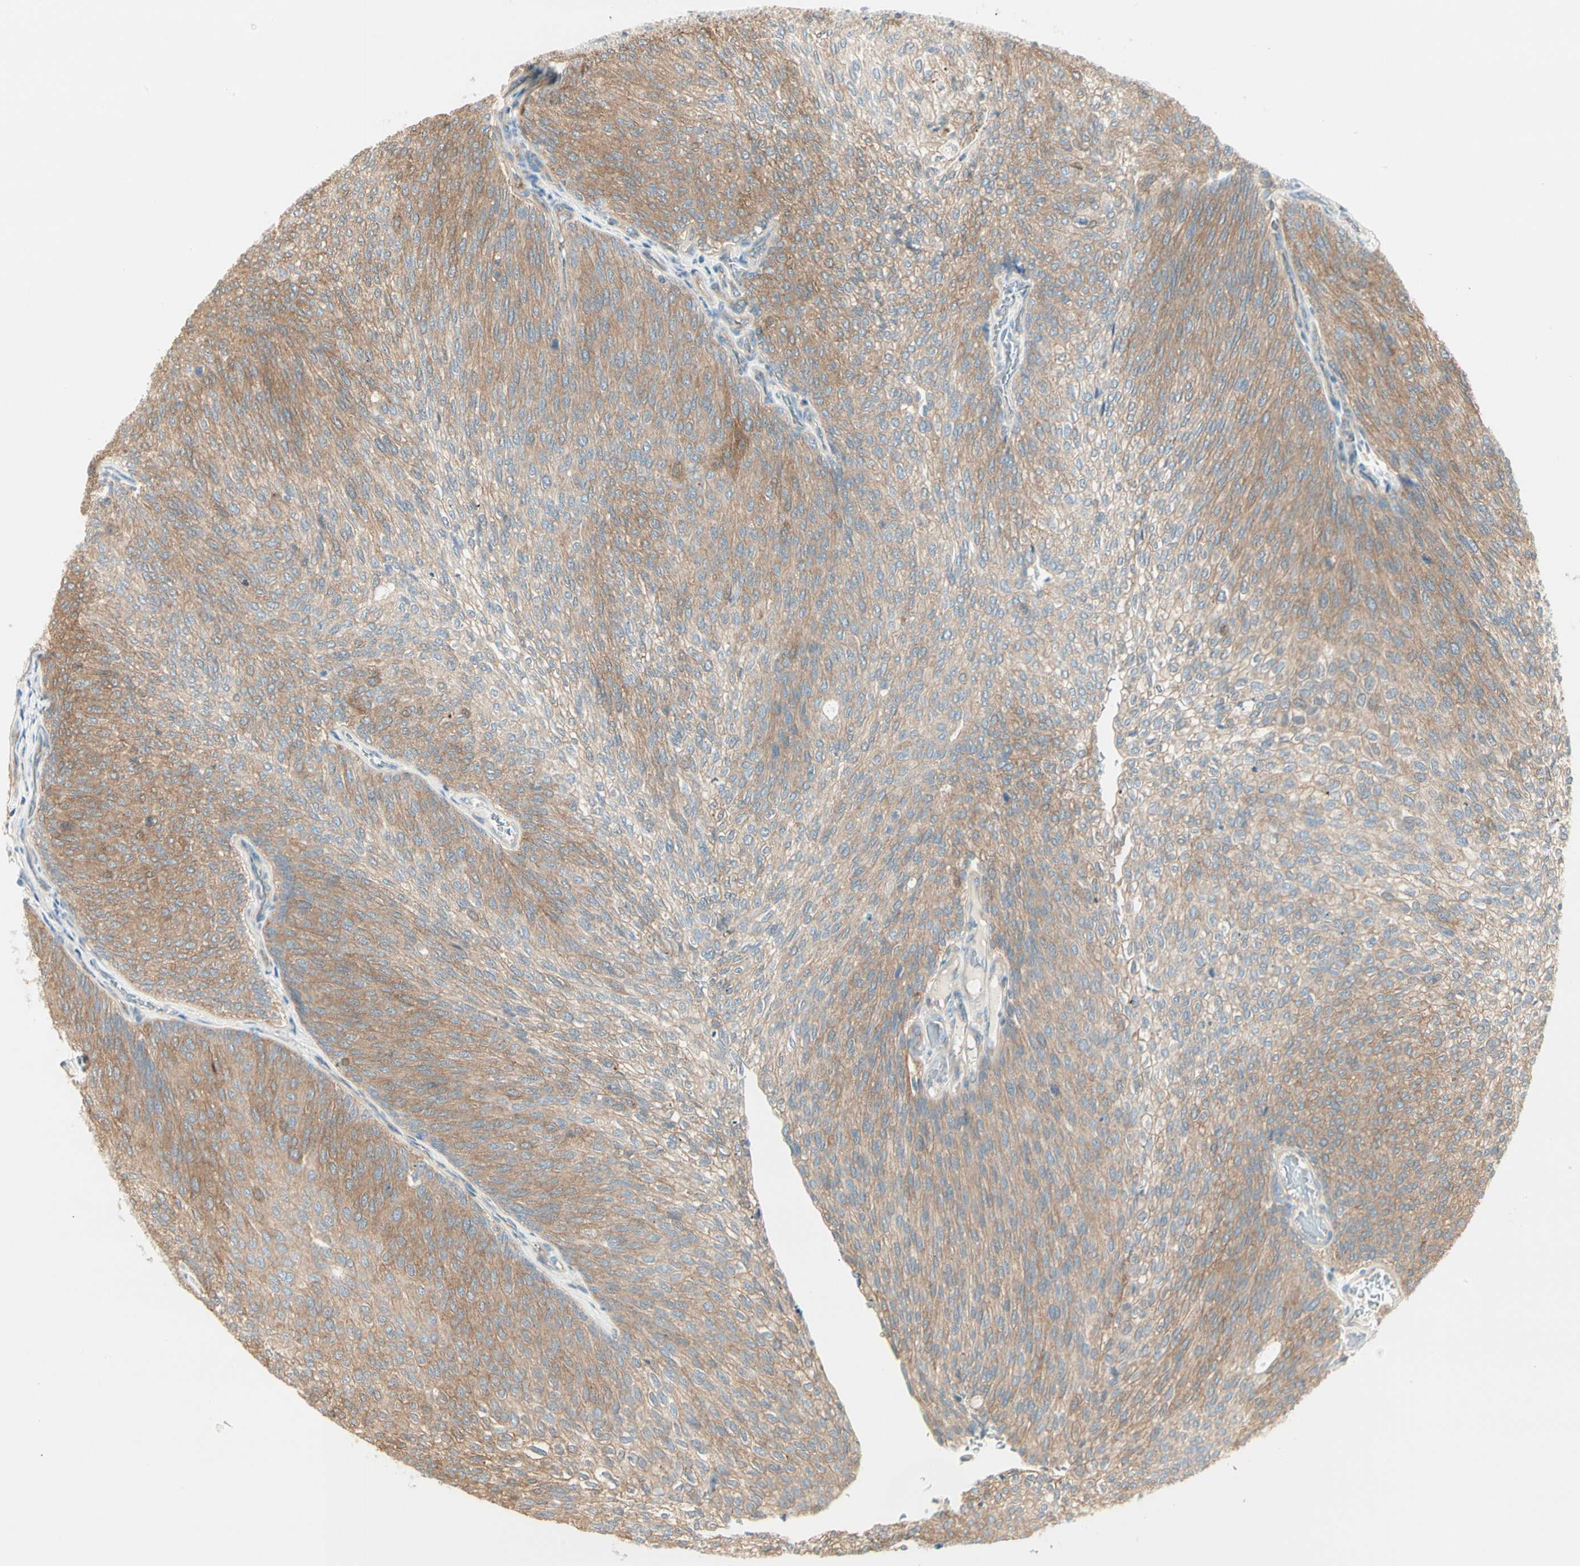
{"staining": {"intensity": "weak", "quantity": ">75%", "location": "cytoplasmic/membranous"}, "tissue": "urothelial cancer", "cell_type": "Tumor cells", "image_type": "cancer", "snomed": [{"axis": "morphology", "description": "Urothelial carcinoma, Low grade"}, {"axis": "topography", "description": "Urinary bladder"}], "caption": "A low amount of weak cytoplasmic/membranous staining is seen in about >75% of tumor cells in urothelial cancer tissue. (DAB (3,3'-diaminobenzidine) = brown stain, brightfield microscopy at high magnification).", "gene": "AGFG1", "patient": {"sex": "female", "age": 79}}